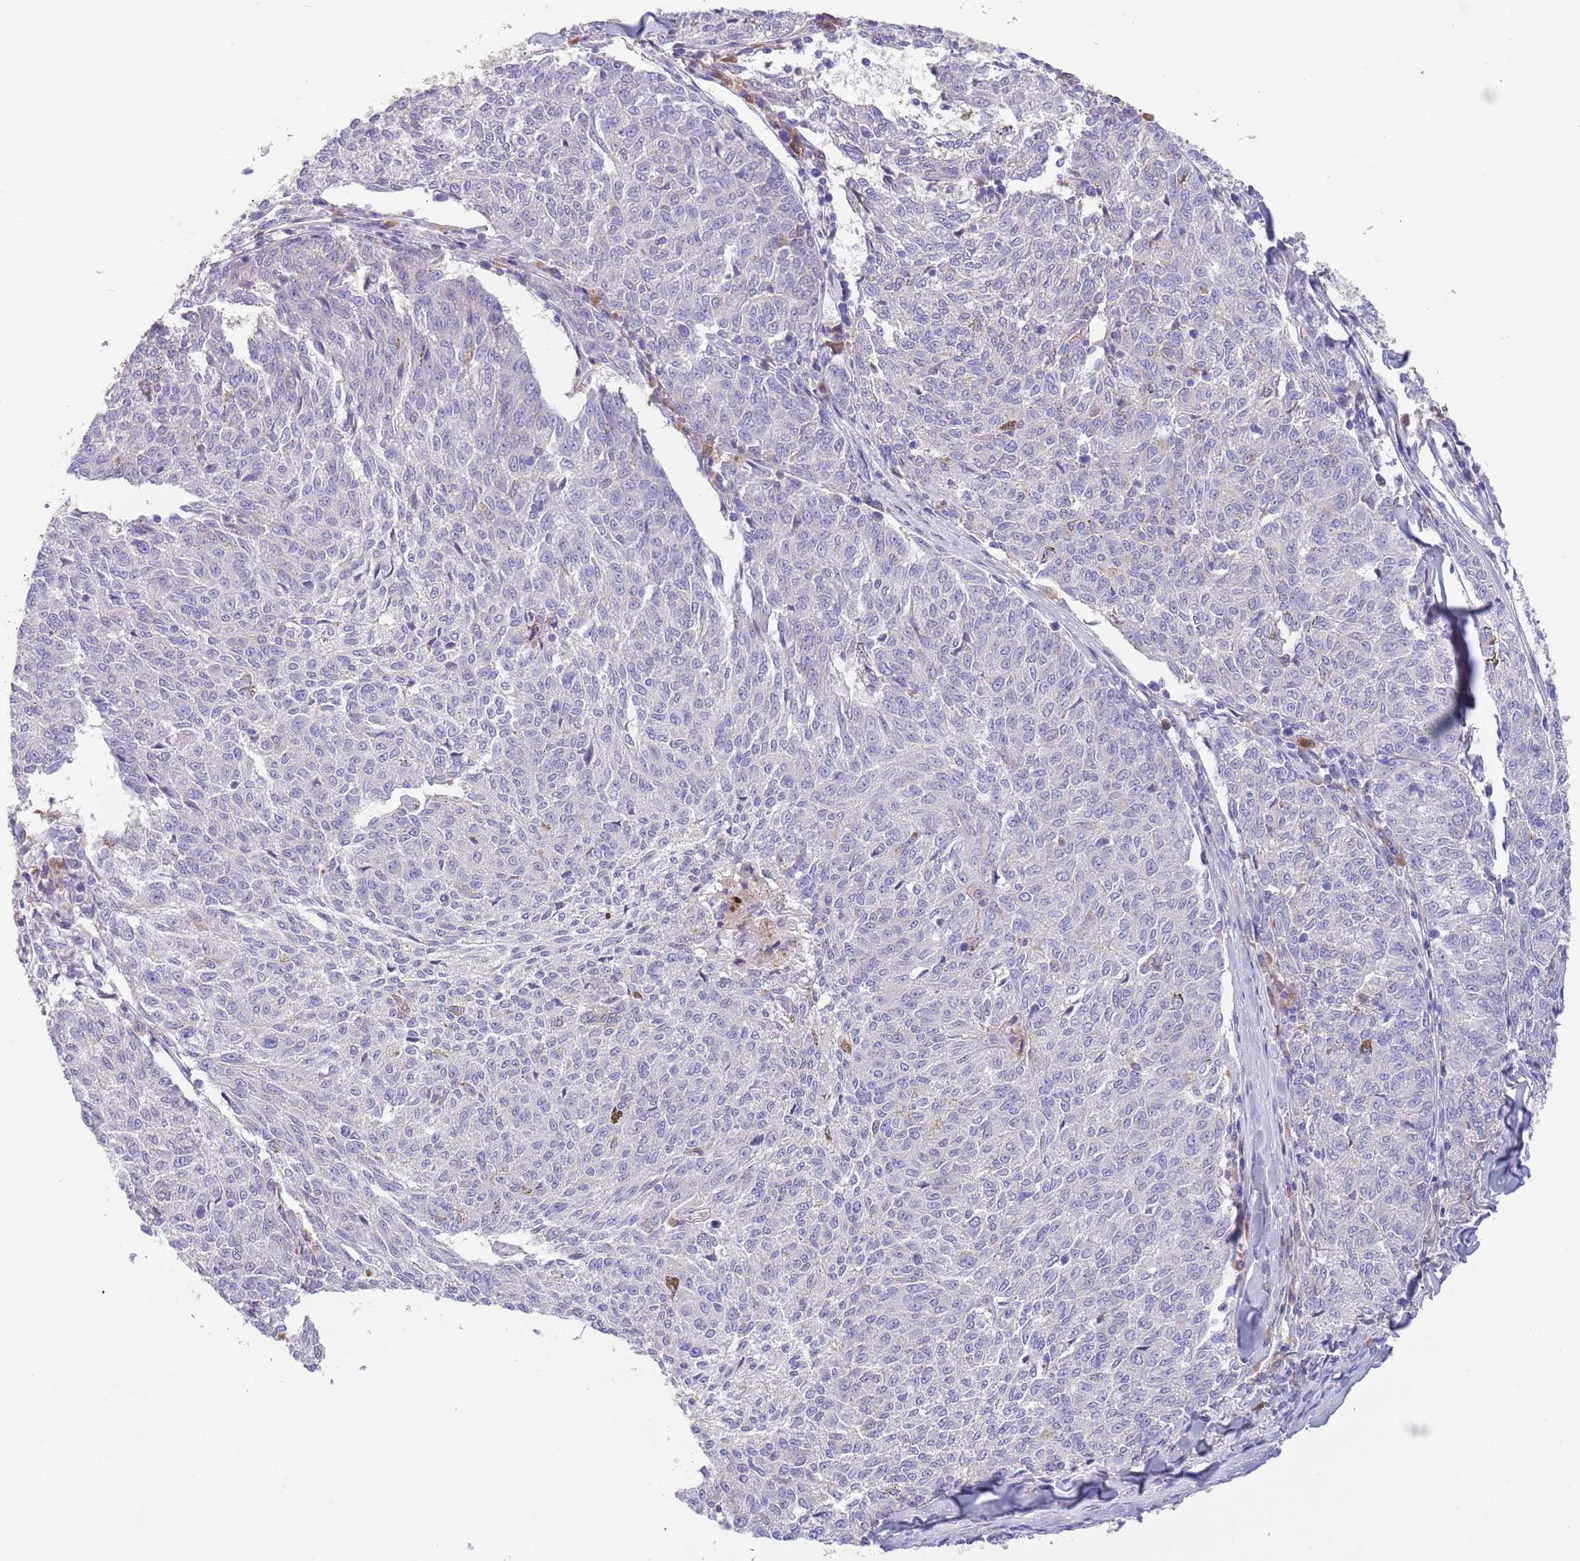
{"staining": {"intensity": "negative", "quantity": "none", "location": "none"}, "tissue": "melanoma", "cell_type": "Tumor cells", "image_type": "cancer", "snomed": [{"axis": "morphology", "description": "Malignant melanoma, NOS"}, {"axis": "topography", "description": "Skin"}], "caption": "This is a micrograph of immunohistochemistry (IHC) staining of malignant melanoma, which shows no expression in tumor cells.", "gene": "IGFL4", "patient": {"sex": "female", "age": 72}}